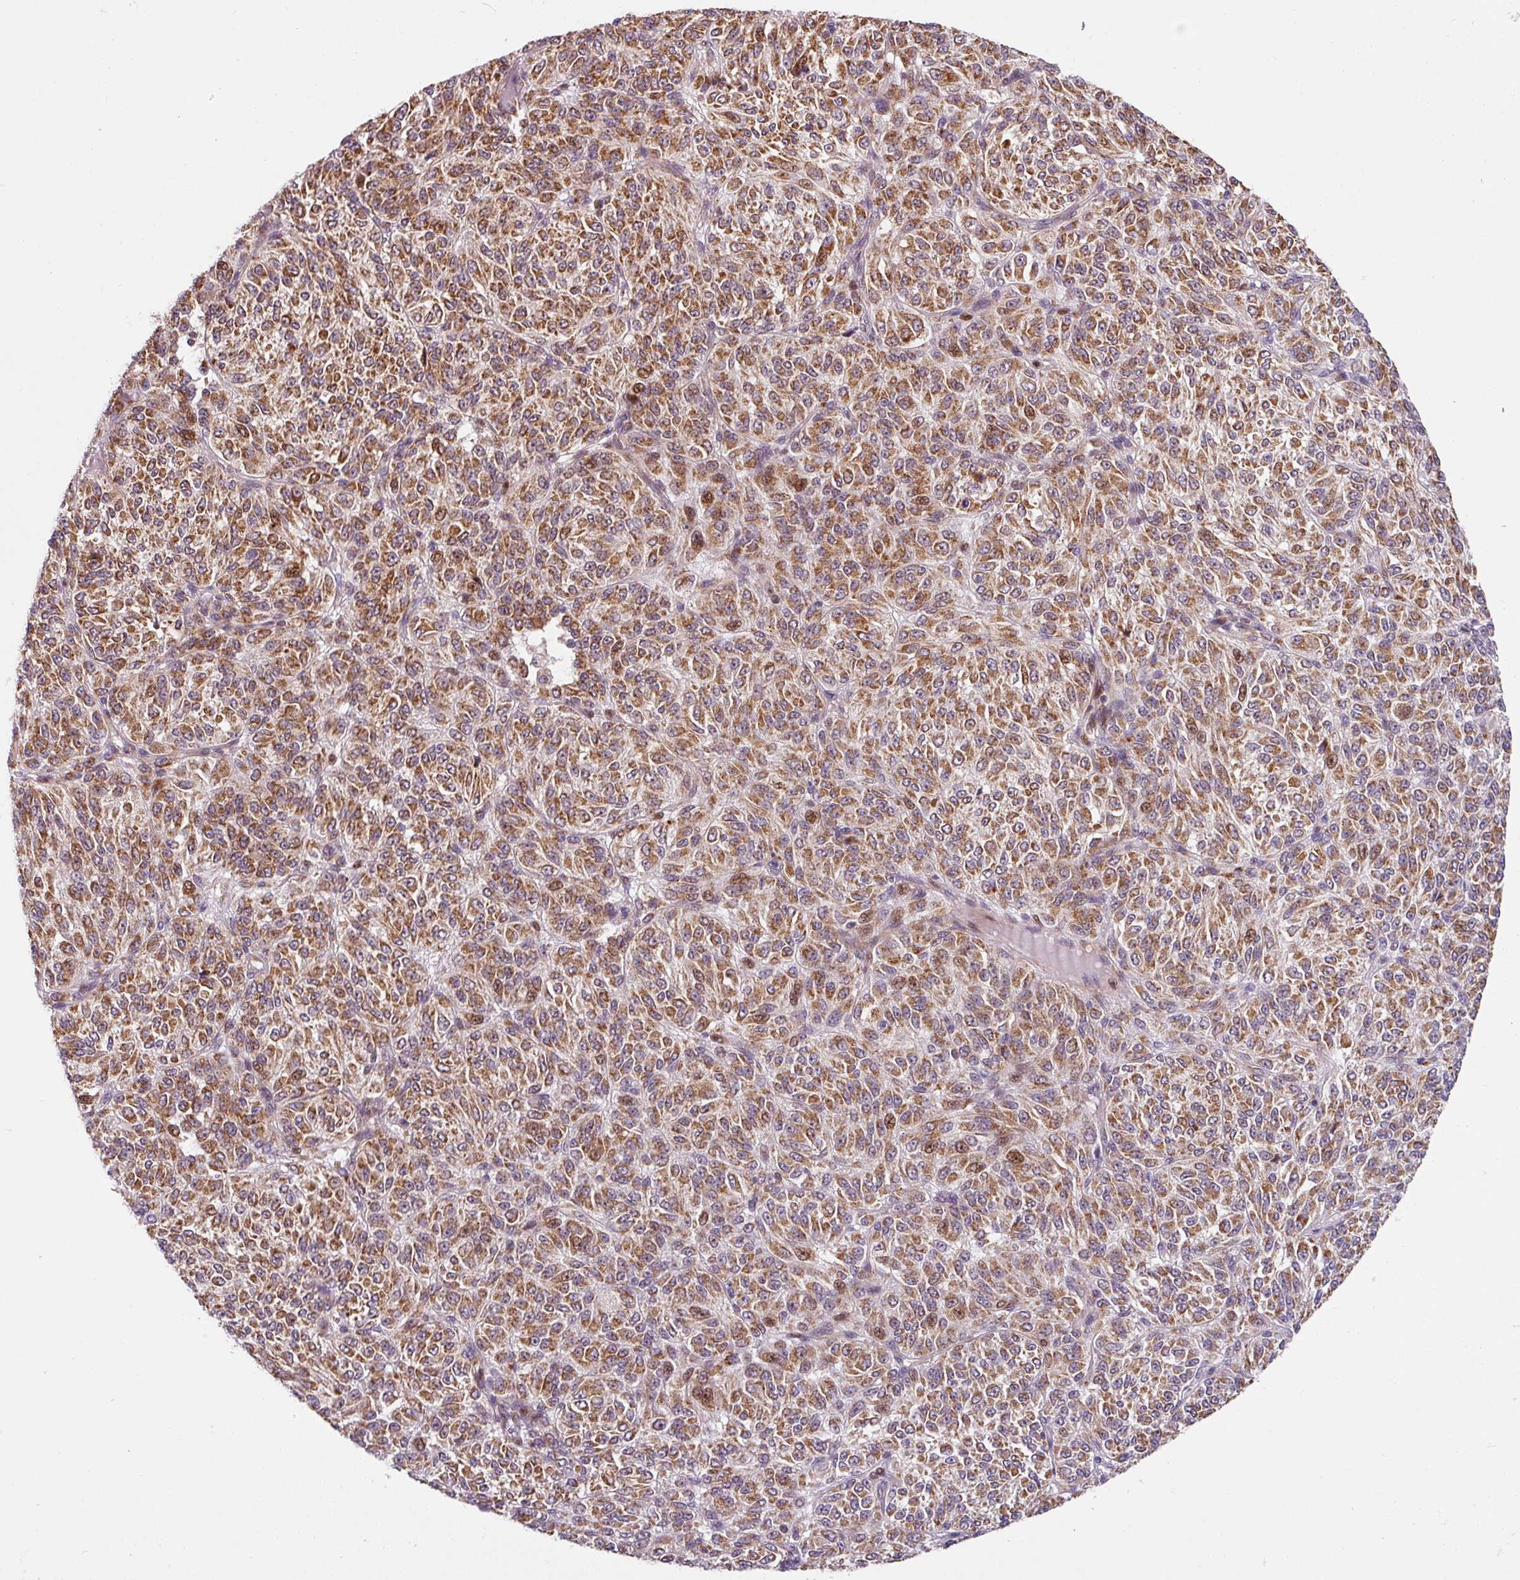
{"staining": {"intensity": "moderate", "quantity": ">75%", "location": "cytoplasmic/membranous"}, "tissue": "melanoma", "cell_type": "Tumor cells", "image_type": "cancer", "snomed": [{"axis": "morphology", "description": "Malignant melanoma, Metastatic site"}, {"axis": "topography", "description": "Brain"}], "caption": "An IHC image of neoplastic tissue is shown. Protein staining in brown highlights moderate cytoplasmic/membranous positivity in malignant melanoma (metastatic site) within tumor cells. The staining was performed using DAB (3,3'-diaminobenzidine), with brown indicating positive protein expression. Nuclei are stained blue with hematoxylin.", "gene": "SARS2", "patient": {"sex": "female", "age": 56}}